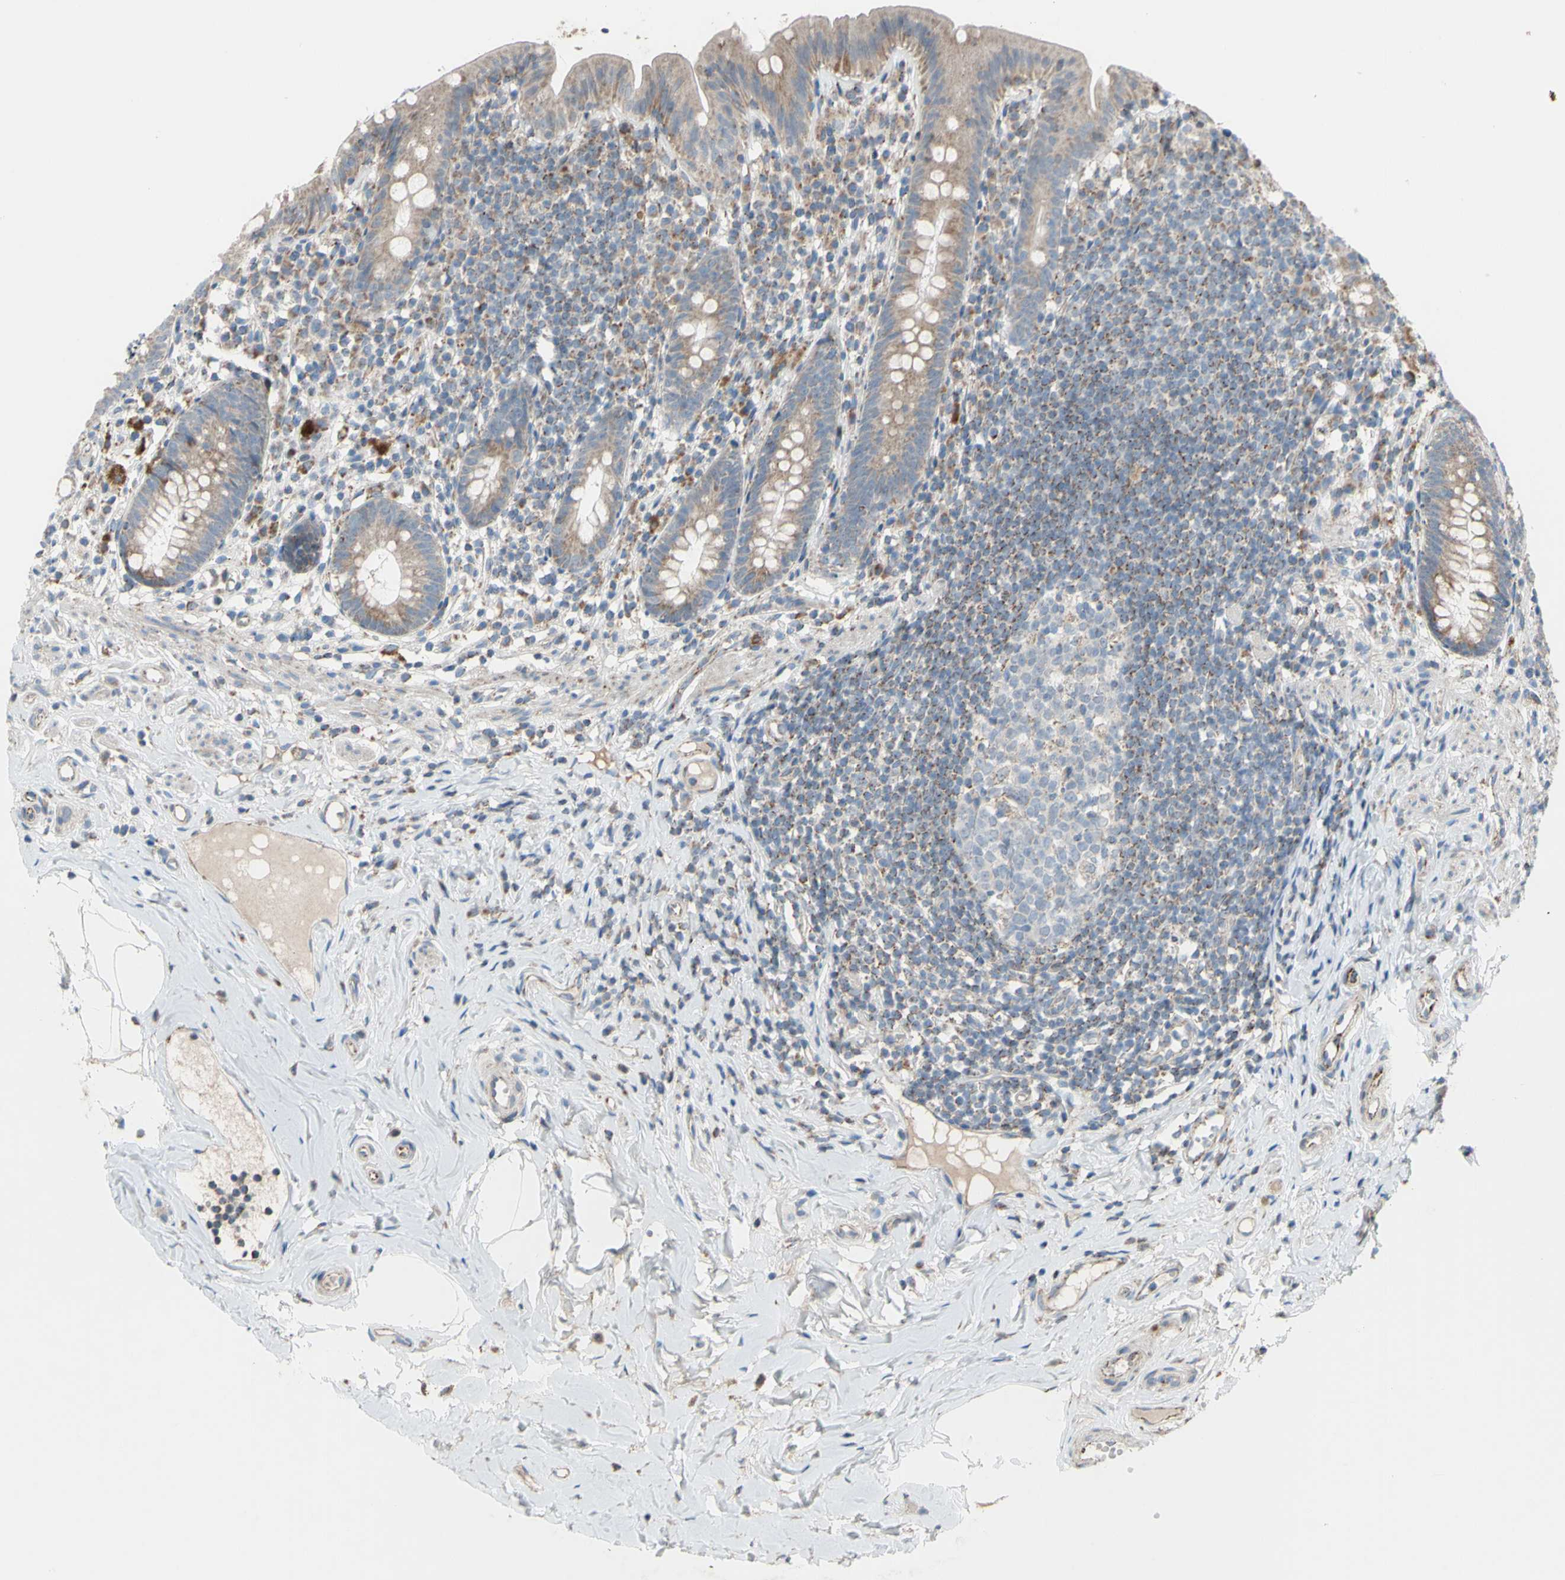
{"staining": {"intensity": "weak", "quantity": ">75%", "location": "cytoplasmic/membranous"}, "tissue": "appendix", "cell_type": "Glandular cells", "image_type": "normal", "snomed": [{"axis": "morphology", "description": "Normal tissue, NOS"}, {"axis": "topography", "description": "Appendix"}], "caption": "The photomicrograph demonstrates a brown stain indicating the presence of a protein in the cytoplasmic/membranous of glandular cells in appendix. The protein is stained brown, and the nuclei are stained in blue (DAB IHC with brightfield microscopy, high magnification).", "gene": "GLT8D1", "patient": {"sex": "male", "age": 52}}